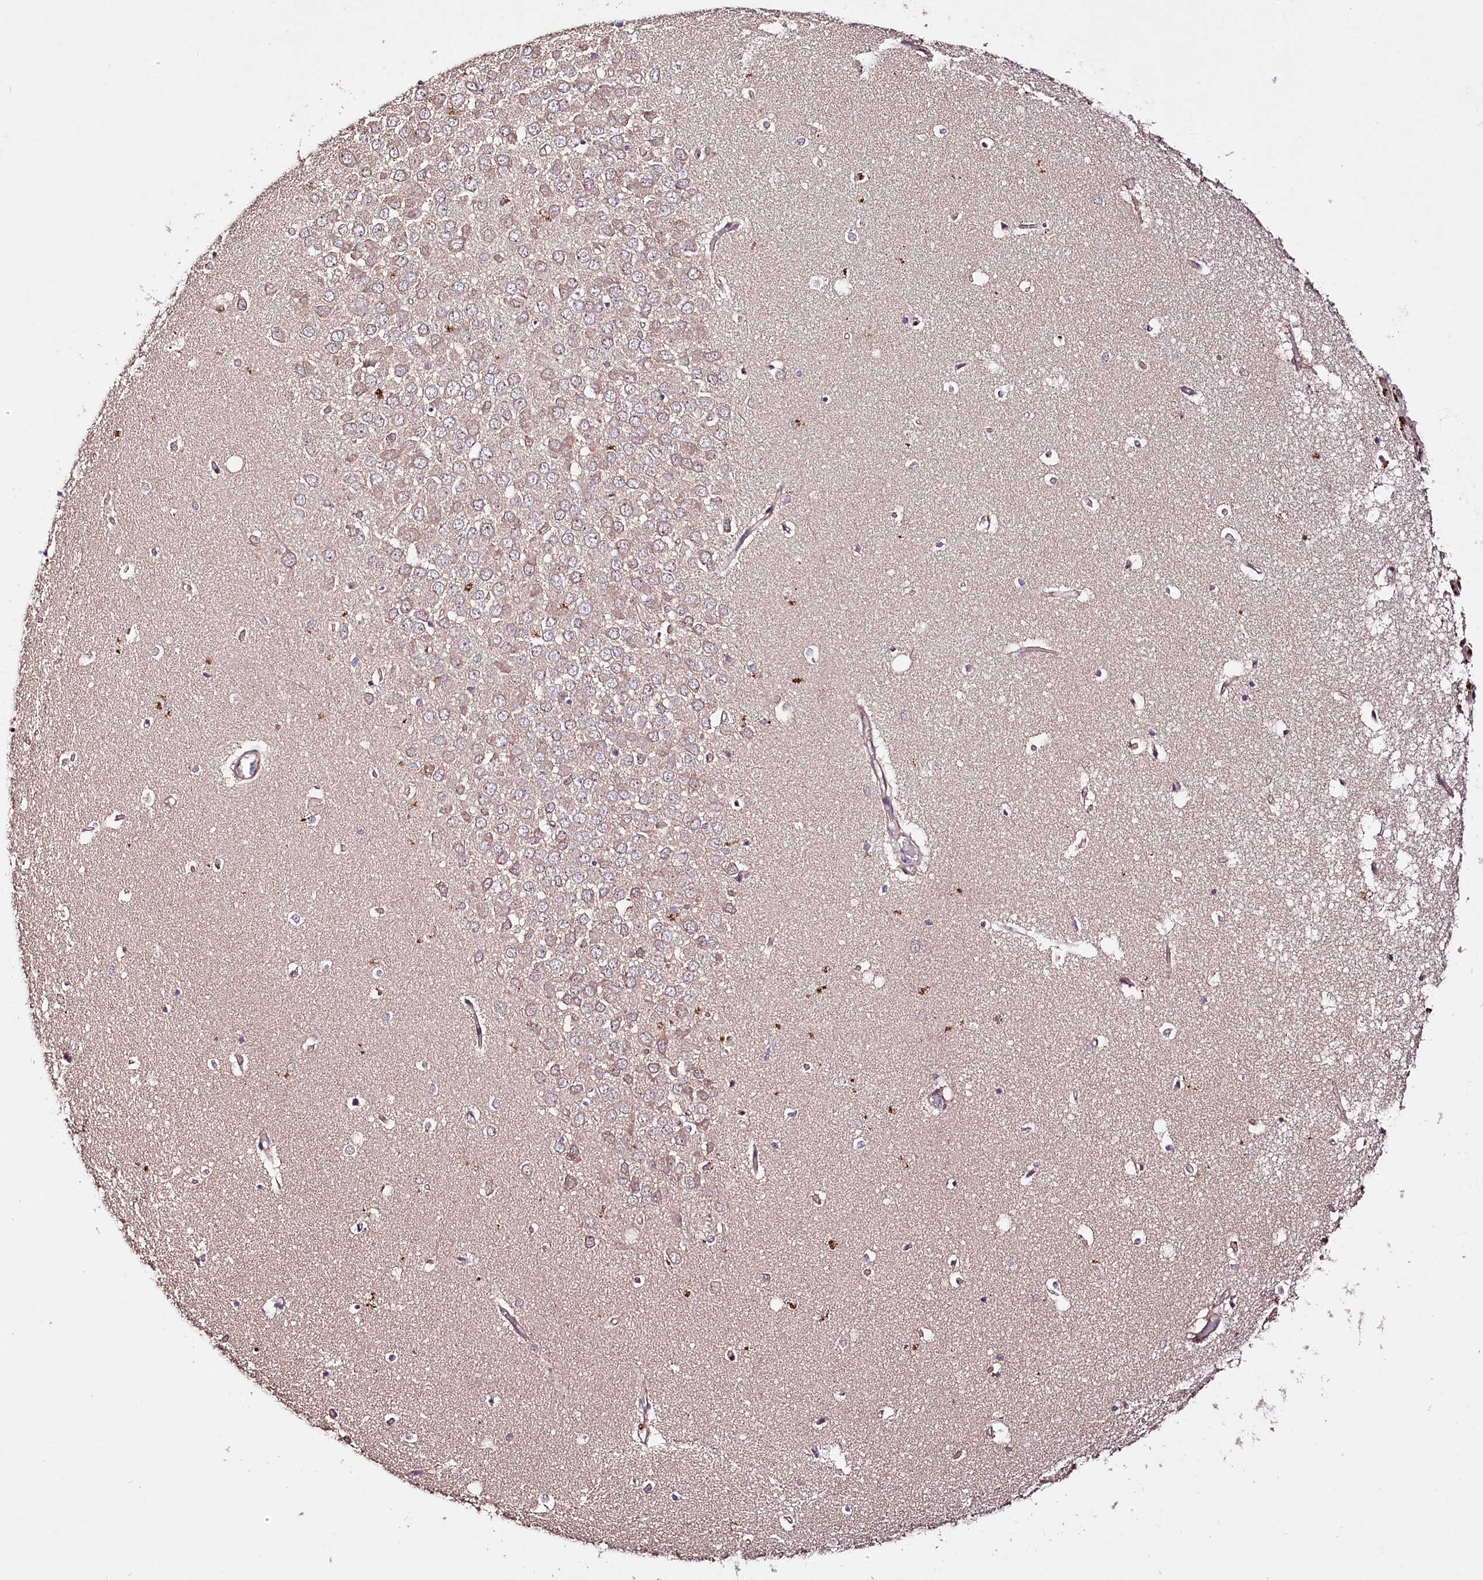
{"staining": {"intensity": "moderate", "quantity": "<25%", "location": "cytoplasmic/membranous"}, "tissue": "hippocampus", "cell_type": "Glial cells", "image_type": "normal", "snomed": [{"axis": "morphology", "description": "Normal tissue, NOS"}, {"axis": "topography", "description": "Hippocampus"}], "caption": "IHC of benign hippocampus demonstrates low levels of moderate cytoplasmic/membranous expression in about <25% of glial cells. (brown staining indicates protein expression, while blue staining denotes nuclei).", "gene": "TNPO3", "patient": {"sex": "male", "age": 70}}